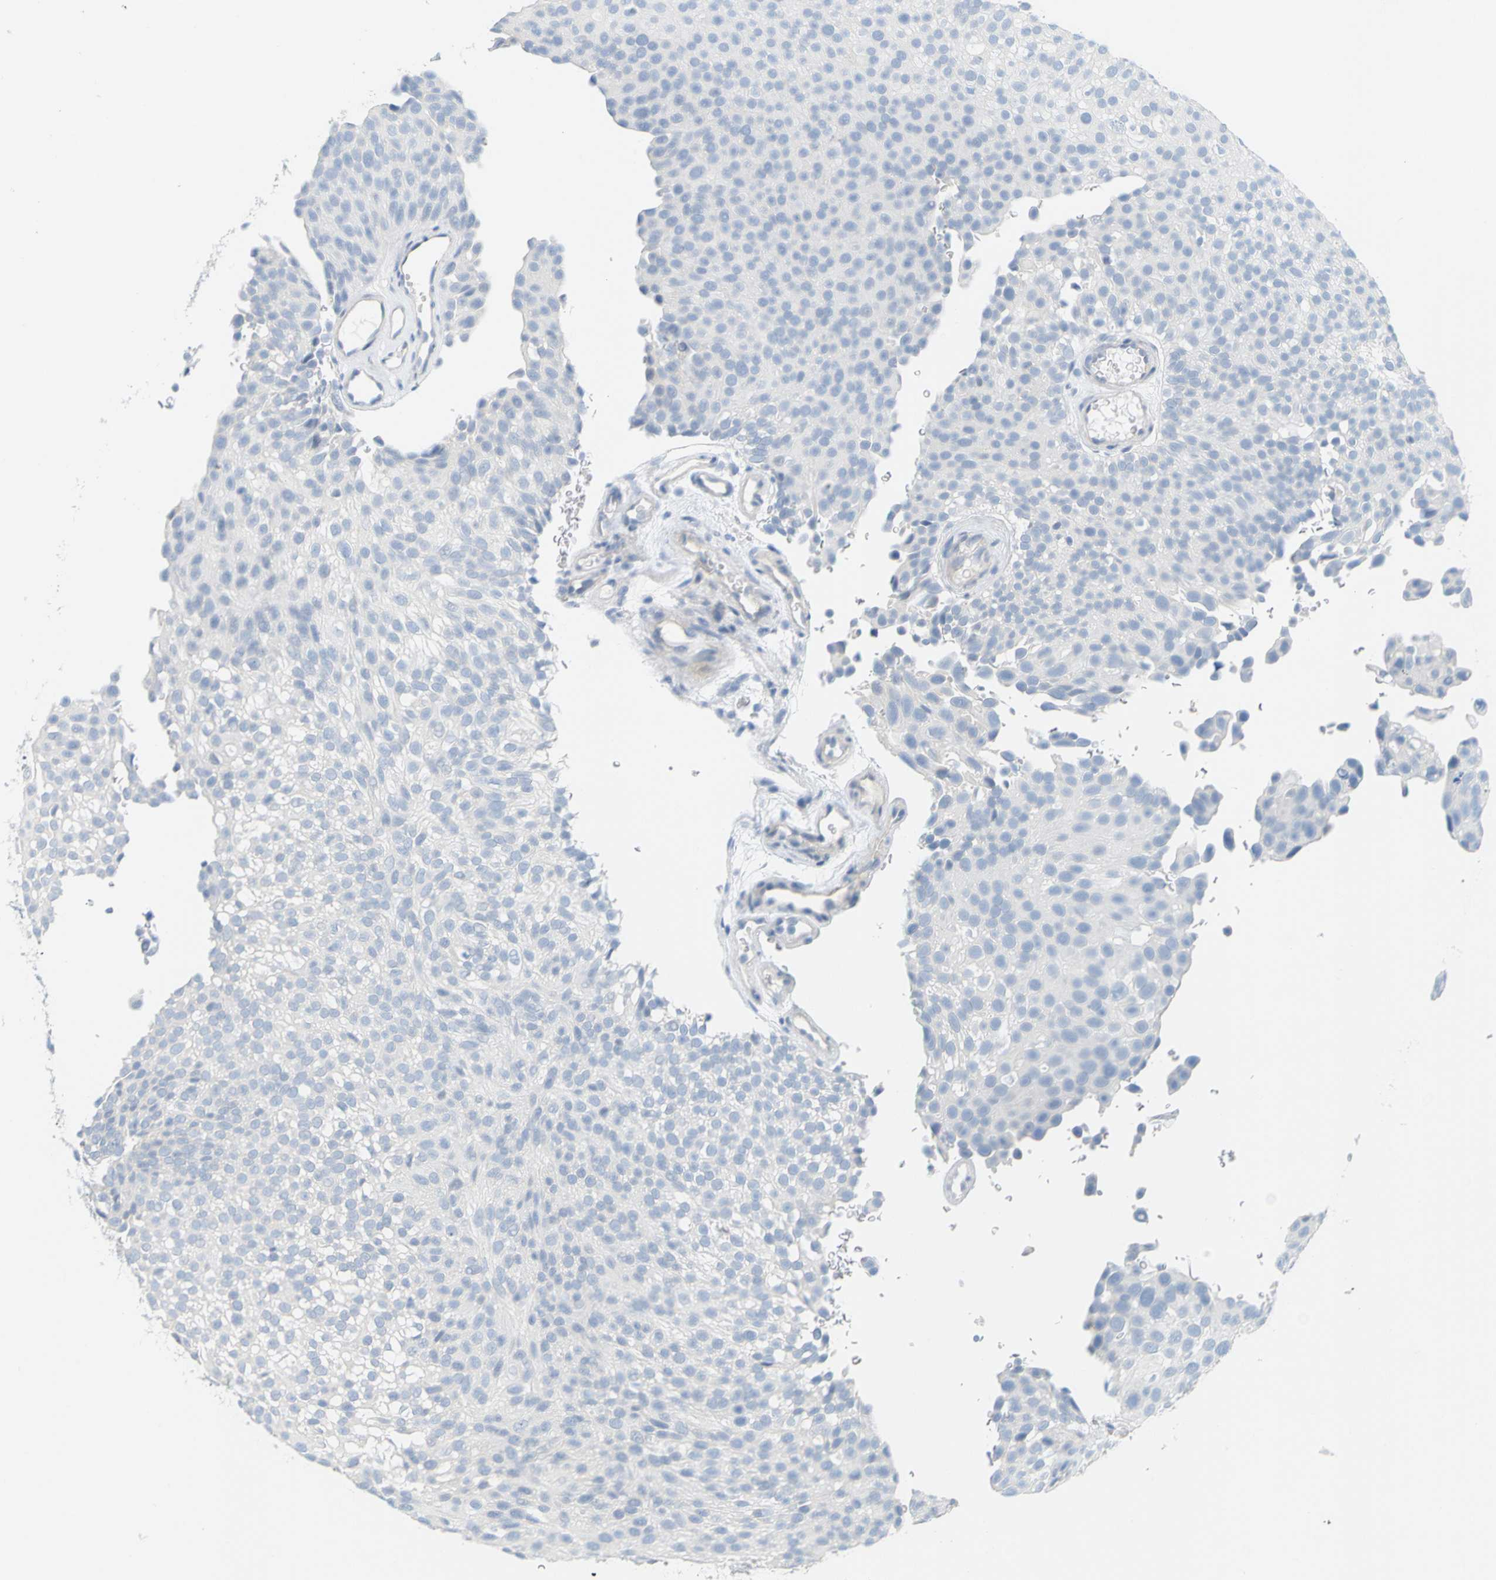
{"staining": {"intensity": "negative", "quantity": "none", "location": "none"}, "tissue": "urothelial cancer", "cell_type": "Tumor cells", "image_type": "cancer", "snomed": [{"axis": "morphology", "description": "Urothelial carcinoma, Low grade"}, {"axis": "topography", "description": "Urinary bladder"}], "caption": "High magnification brightfield microscopy of urothelial cancer stained with DAB (3,3'-diaminobenzidine) (brown) and counterstained with hematoxylin (blue): tumor cells show no significant staining.", "gene": "OPN1SW", "patient": {"sex": "male", "age": 78}}